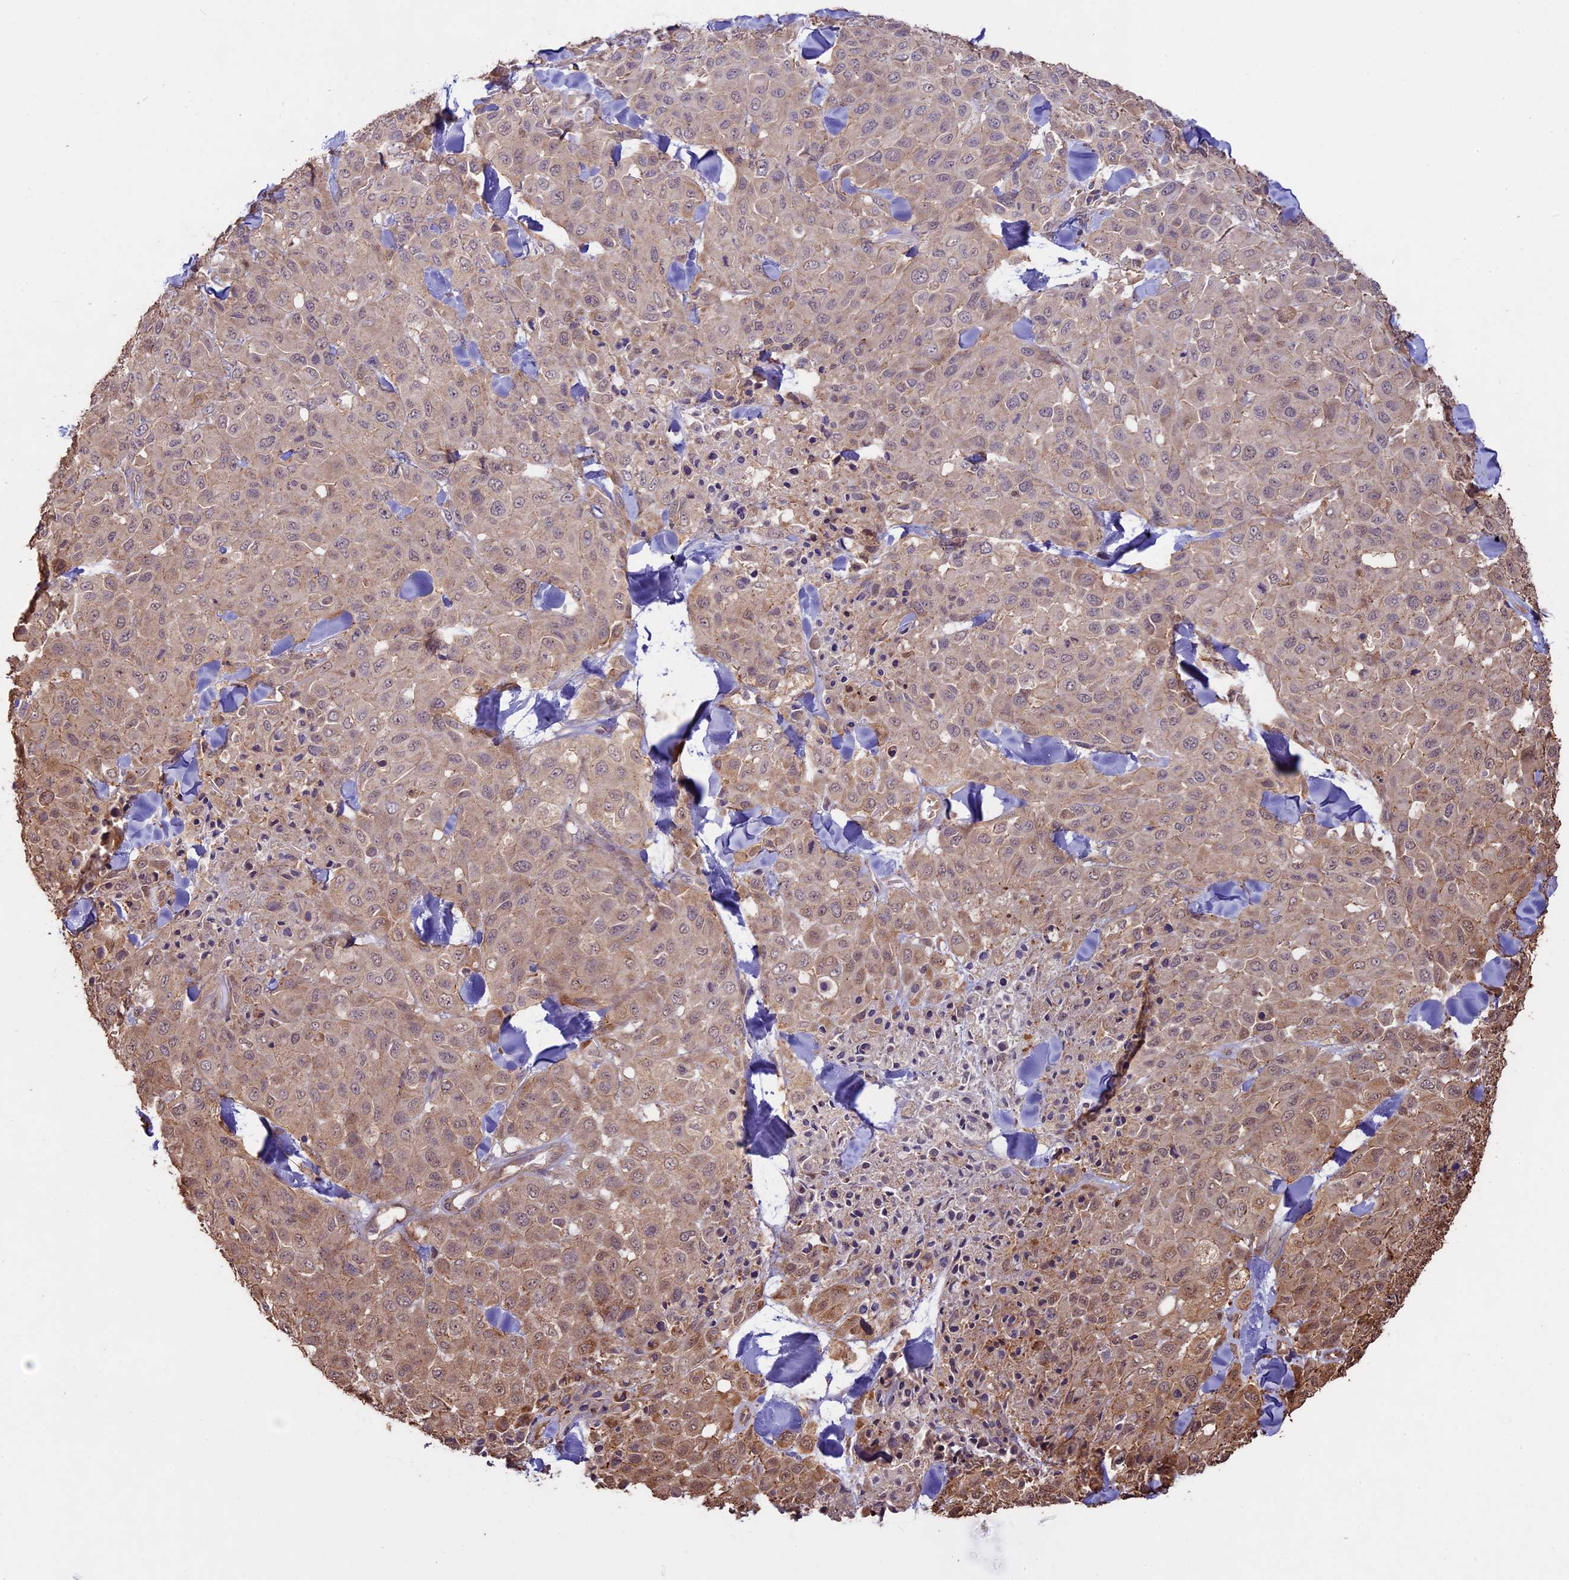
{"staining": {"intensity": "weak", "quantity": "<25%", "location": "cytoplasmic/membranous,nuclear"}, "tissue": "melanoma", "cell_type": "Tumor cells", "image_type": "cancer", "snomed": [{"axis": "morphology", "description": "Malignant melanoma, Metastatic site"}, {"axis": "topography", "description": "Skin"}], "caption": "The immunohistochemistry (IHC) image has no significant positivity in tumor cells of melanoma tissue. (Brightfield microscopy of DAB (3,3'-diaminobenzidine) IHC at high magnification).", "gene": "BCAS4", "patient": {"sex": "female", "age": 81}}